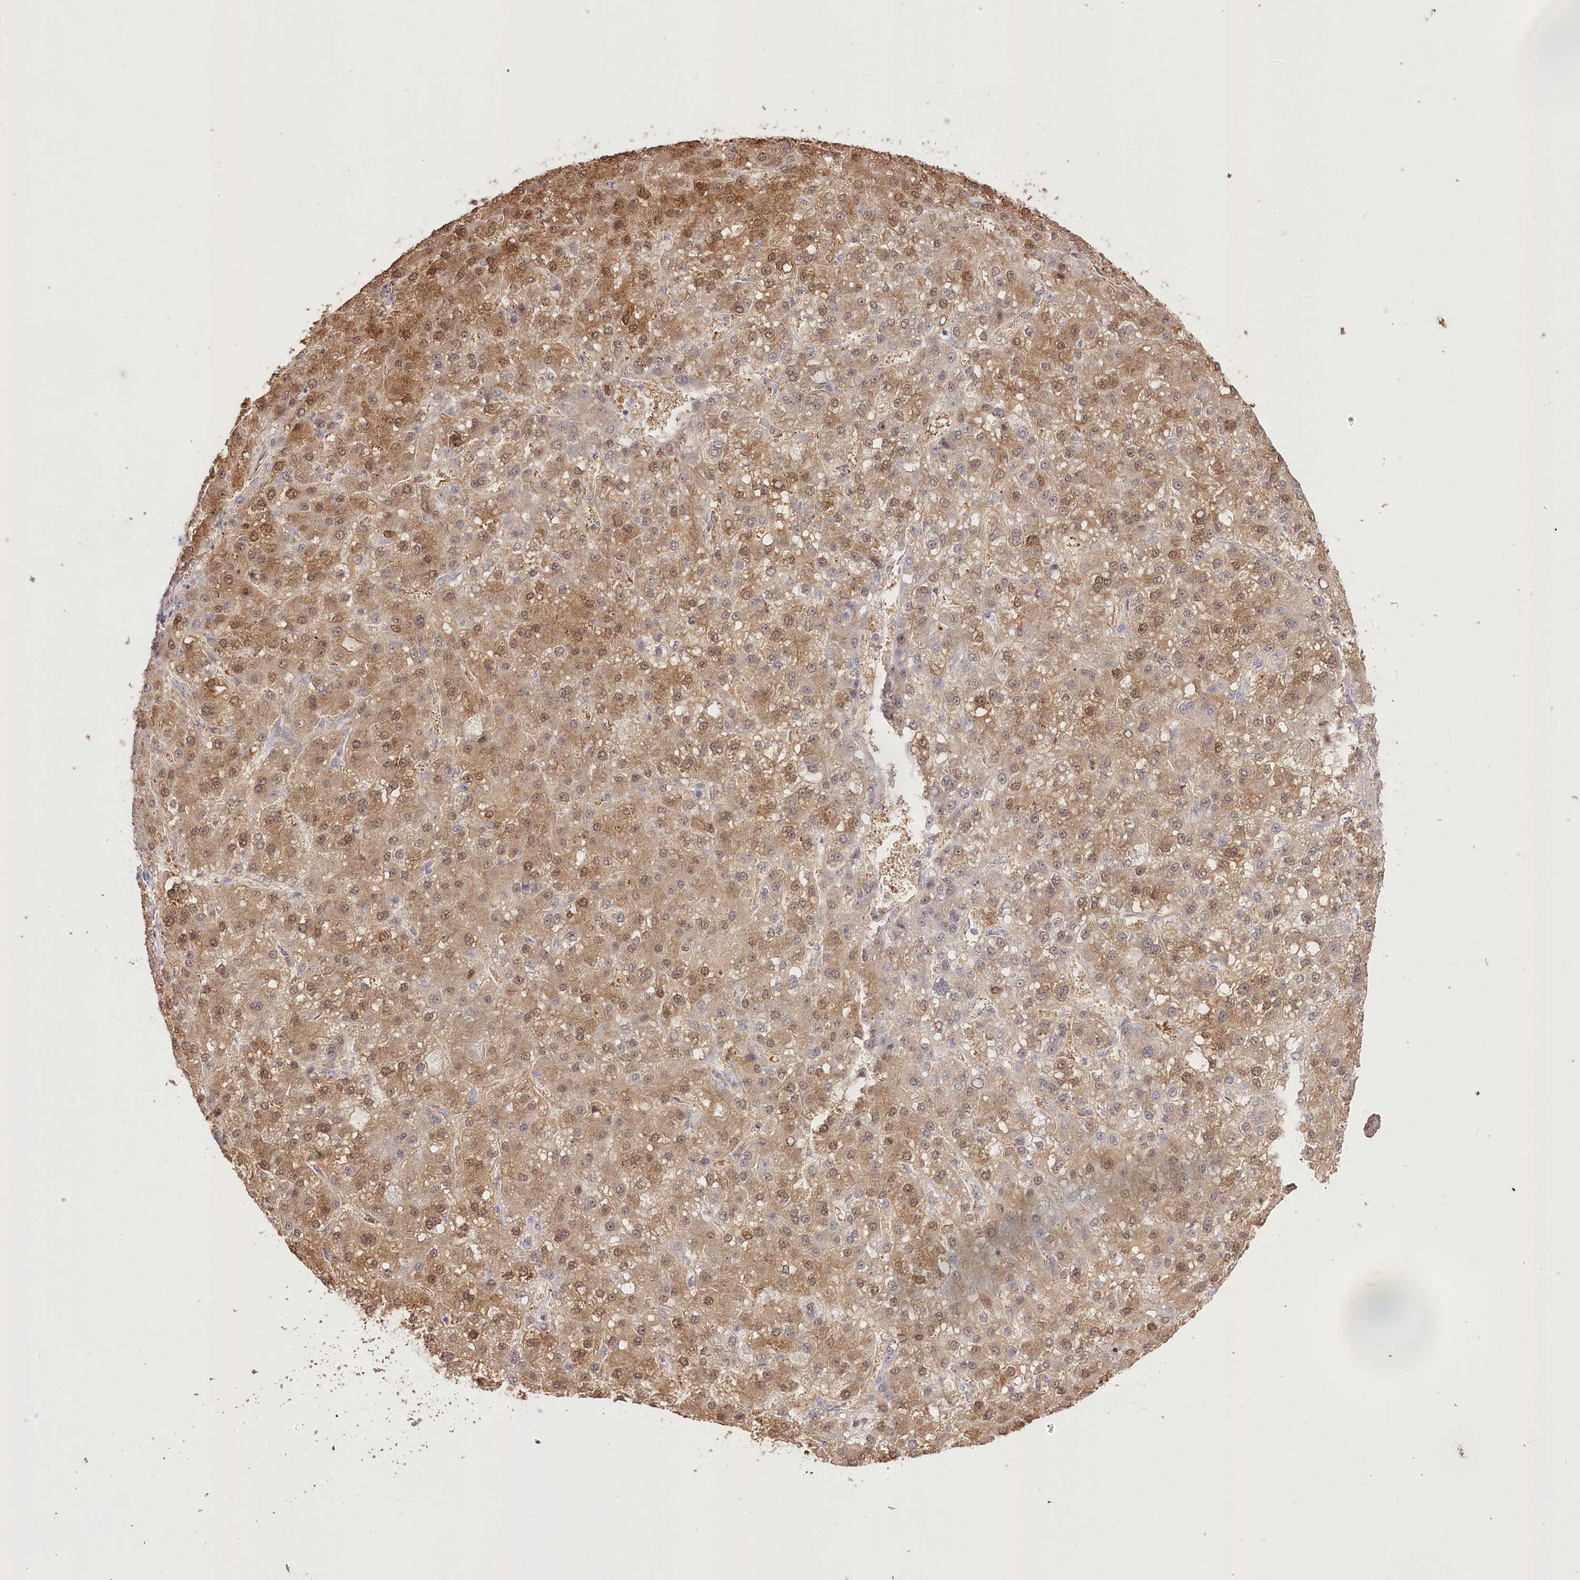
{"staining": {"intensity": "moderate", "quantity": ">75%", "location": "cytoplasmic/membranous,nuclear"}, "tissue": "liver cancer", "cell_type": "Tumor cells", "image_type": "cancer", "snomed": [{"axis": "morphology", "description": "Carcinoma, Hepatocellular, NOS"}, {"axis": "topography", "description": "Liver"}], "caption": "Protein staining of liver cancer (hepatocellular carcinoma) tissue shows moderate cytoplasmic/membranous and nuclear positivity in about >75% of tumor cells.", "gene": "R3HDM2", "patient": {"sex": "male", "age": 67}}